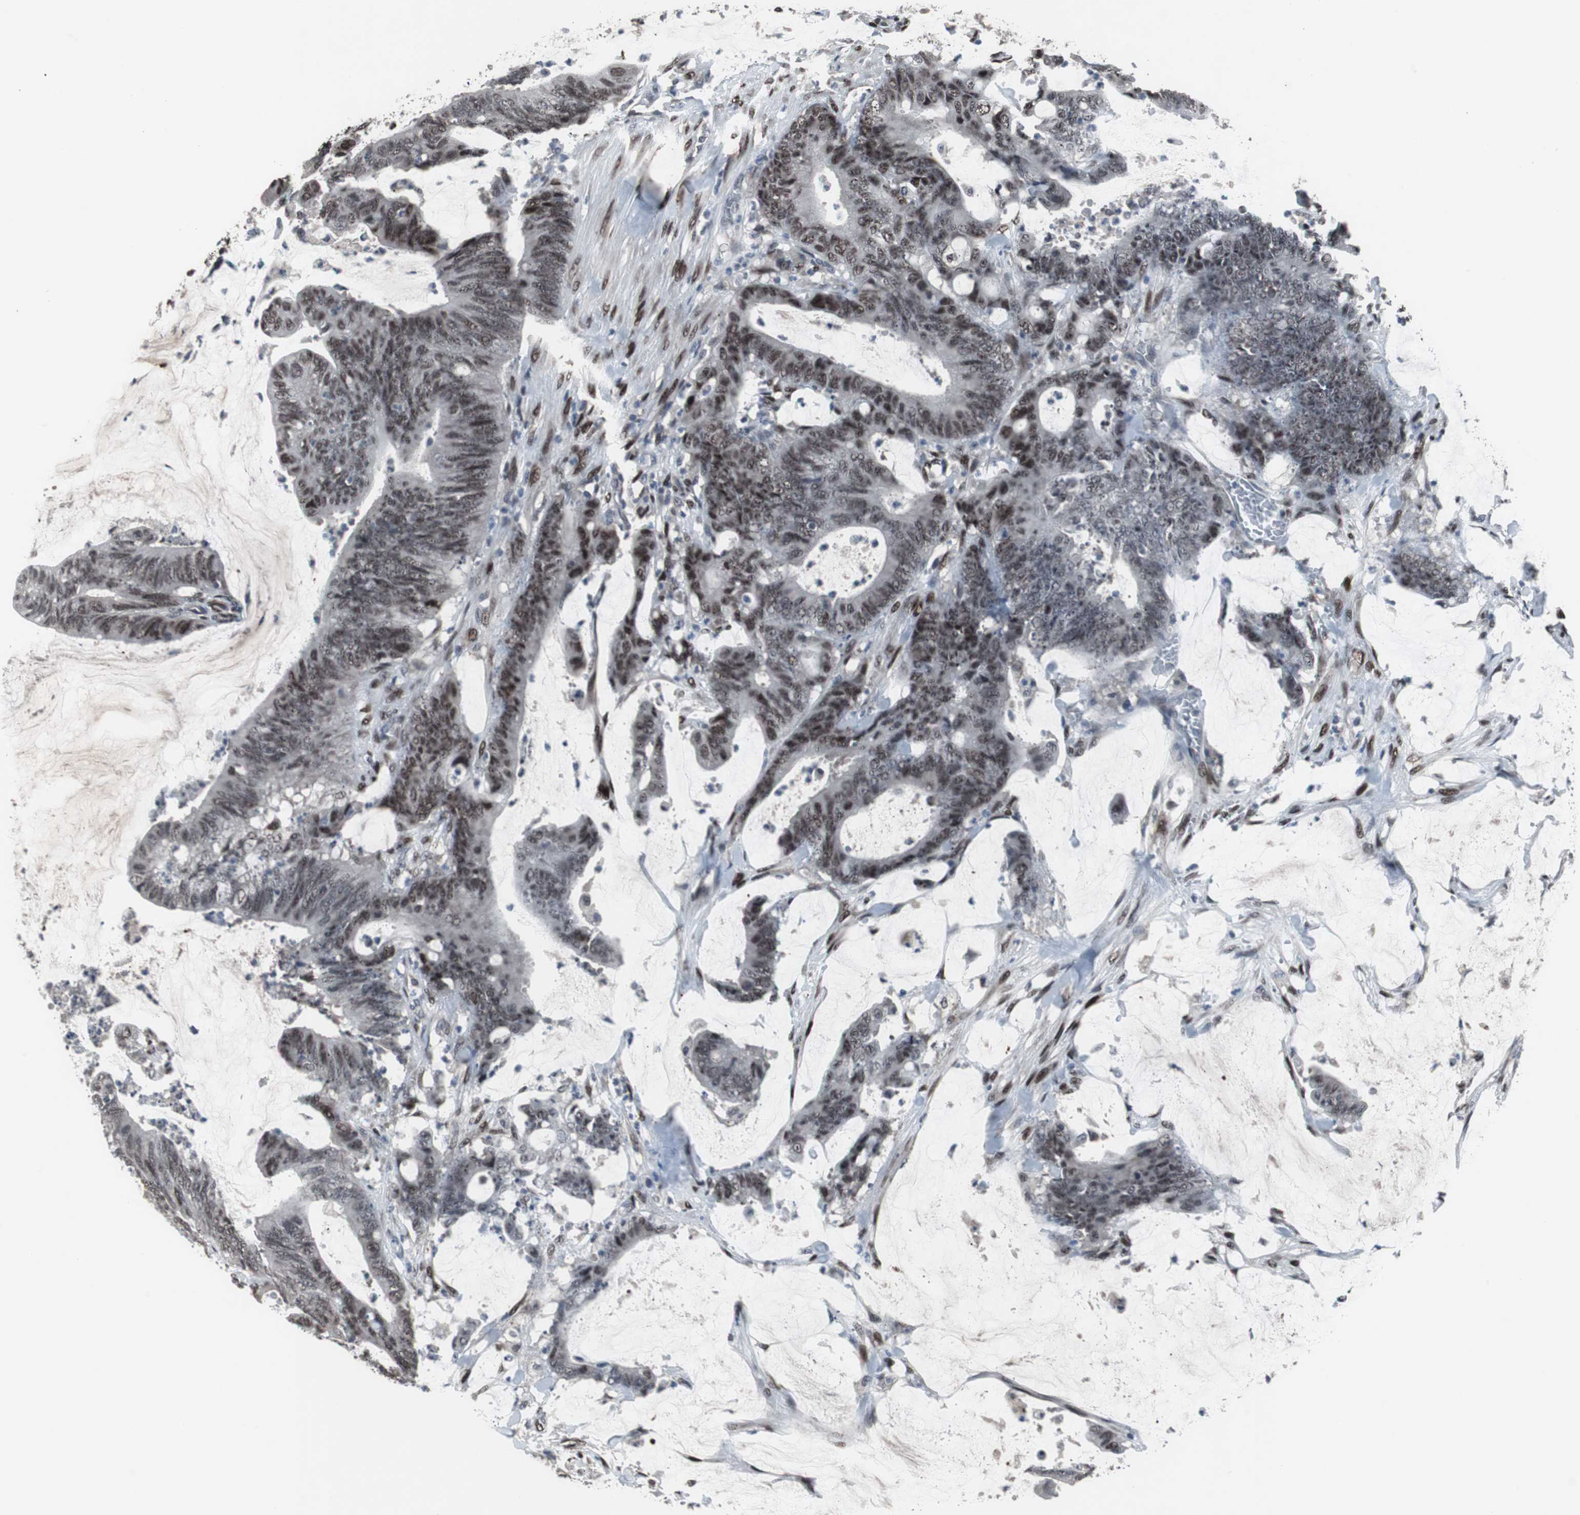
{"staining": {"intensity": "moderate", "quantity": ">75%", "location": "nuclear"}, "tissue": "colorectal cancer", "cell_type": "Tumor cells", "image_type": "cancer", "snomed": [{"axis": "morphology", "description": "Adenocarcinoma, NOS"}, {"axis": "topography", "description": "Rectum"}], "caption": "Immunohistochemistry (DAB) staining of human adenocarcinoma (colorectal) exhibits moderate nuclear protein positivity in about >75% of tumor cells.", "gene": "FOXP4", "patient": {"sex": "female", "age": 66}}